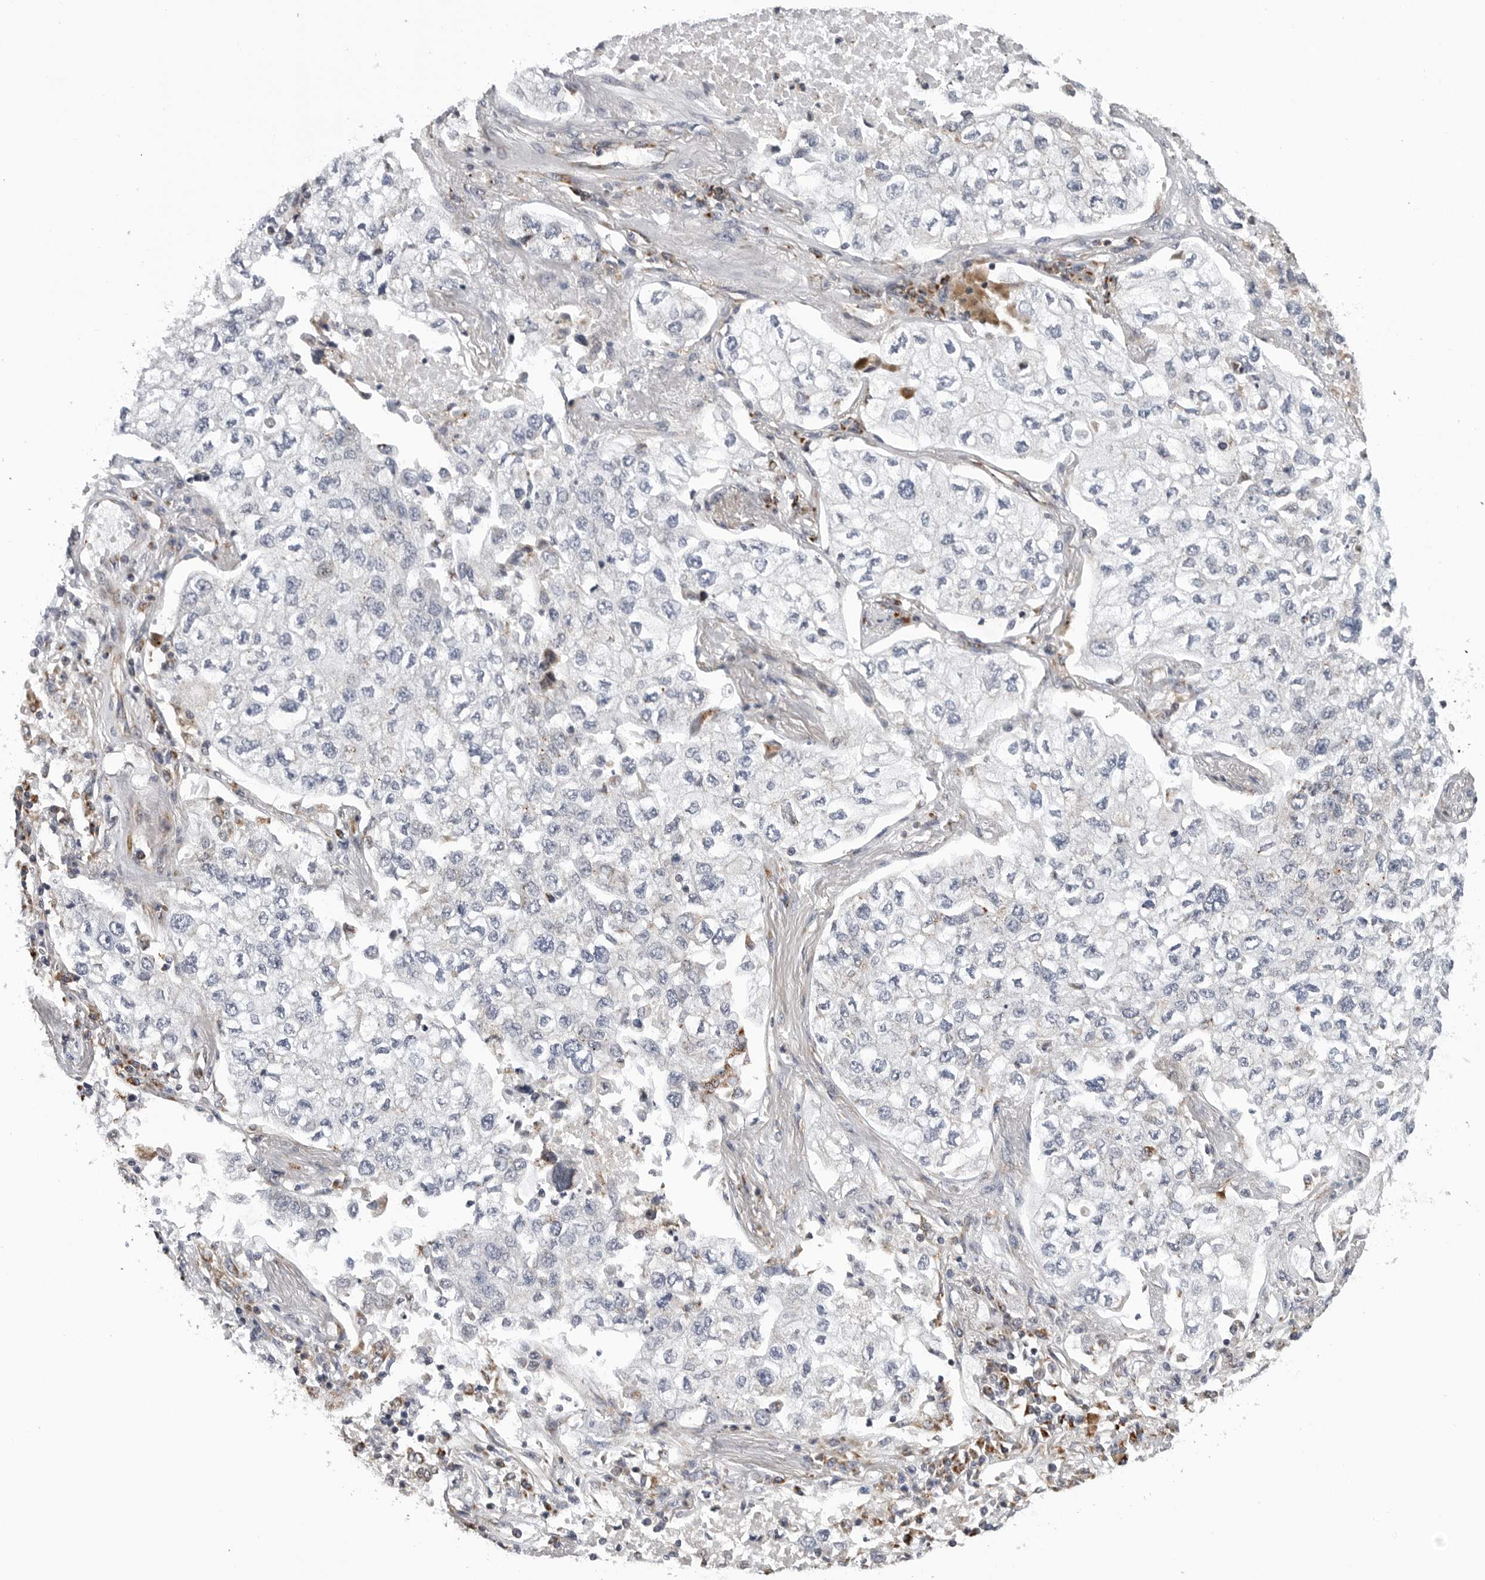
{"staining": {"intensity": "negative", "quantity": "none", "location": "none"}, "tissue": "lung cancer", "cell_type": "Tumor cells", "image_type": "cancer", "snomed": [{"axis": "morphology", "description": "Adenocarcinoma, NOS"}, {"axis": "topography", "description": "Lung"}], "caption": "An image of human adenocarcinoma (lung) is negative for staining in tumor cells.", "gene": "CDK20", "patient": {"sex": "male", "age": 63}}